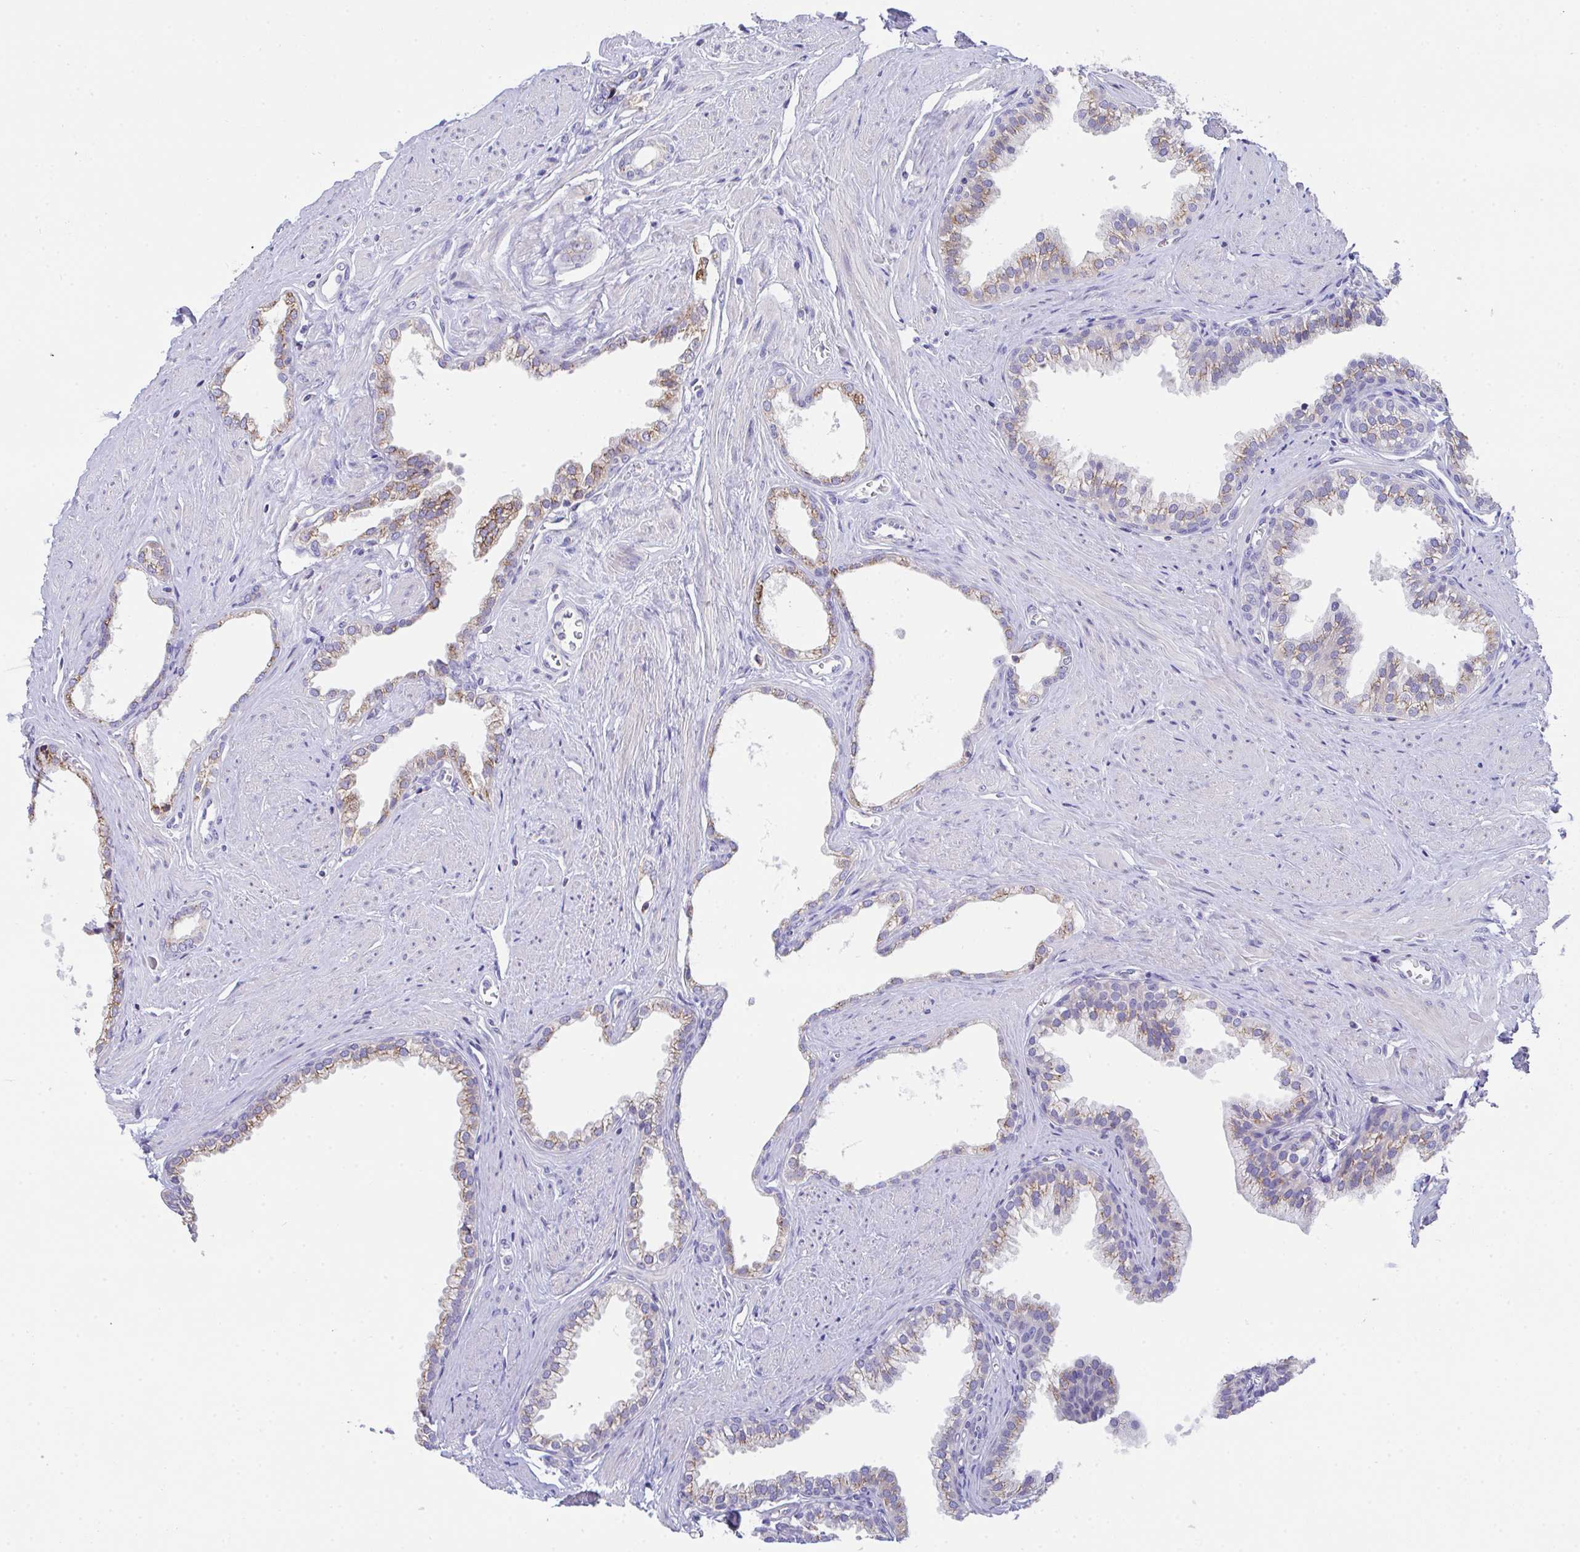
{"staining": {"intensity": "moderate", "quantity": ">75%", "location": "cytoplasmic/membranous"}, "tissue": "prostate", "cell_type": "Glandular cells", "image_type": "normal", "snomed": [{"axis": "morphology", "description": "Normal tissue, NOS"}, {"axis": "topography", "description": "Prostate"}, {"axis": "topography", "description": "Peripheral nerve tissue"}], "caption": "Immunohistochemistry of benign human prostate shows medium levels of moderate cytoplasmic/membranous expression in approximately >75% of glandular cells.", "gene": "MIA3", "patient": {"sex": "male", "age": 55}}